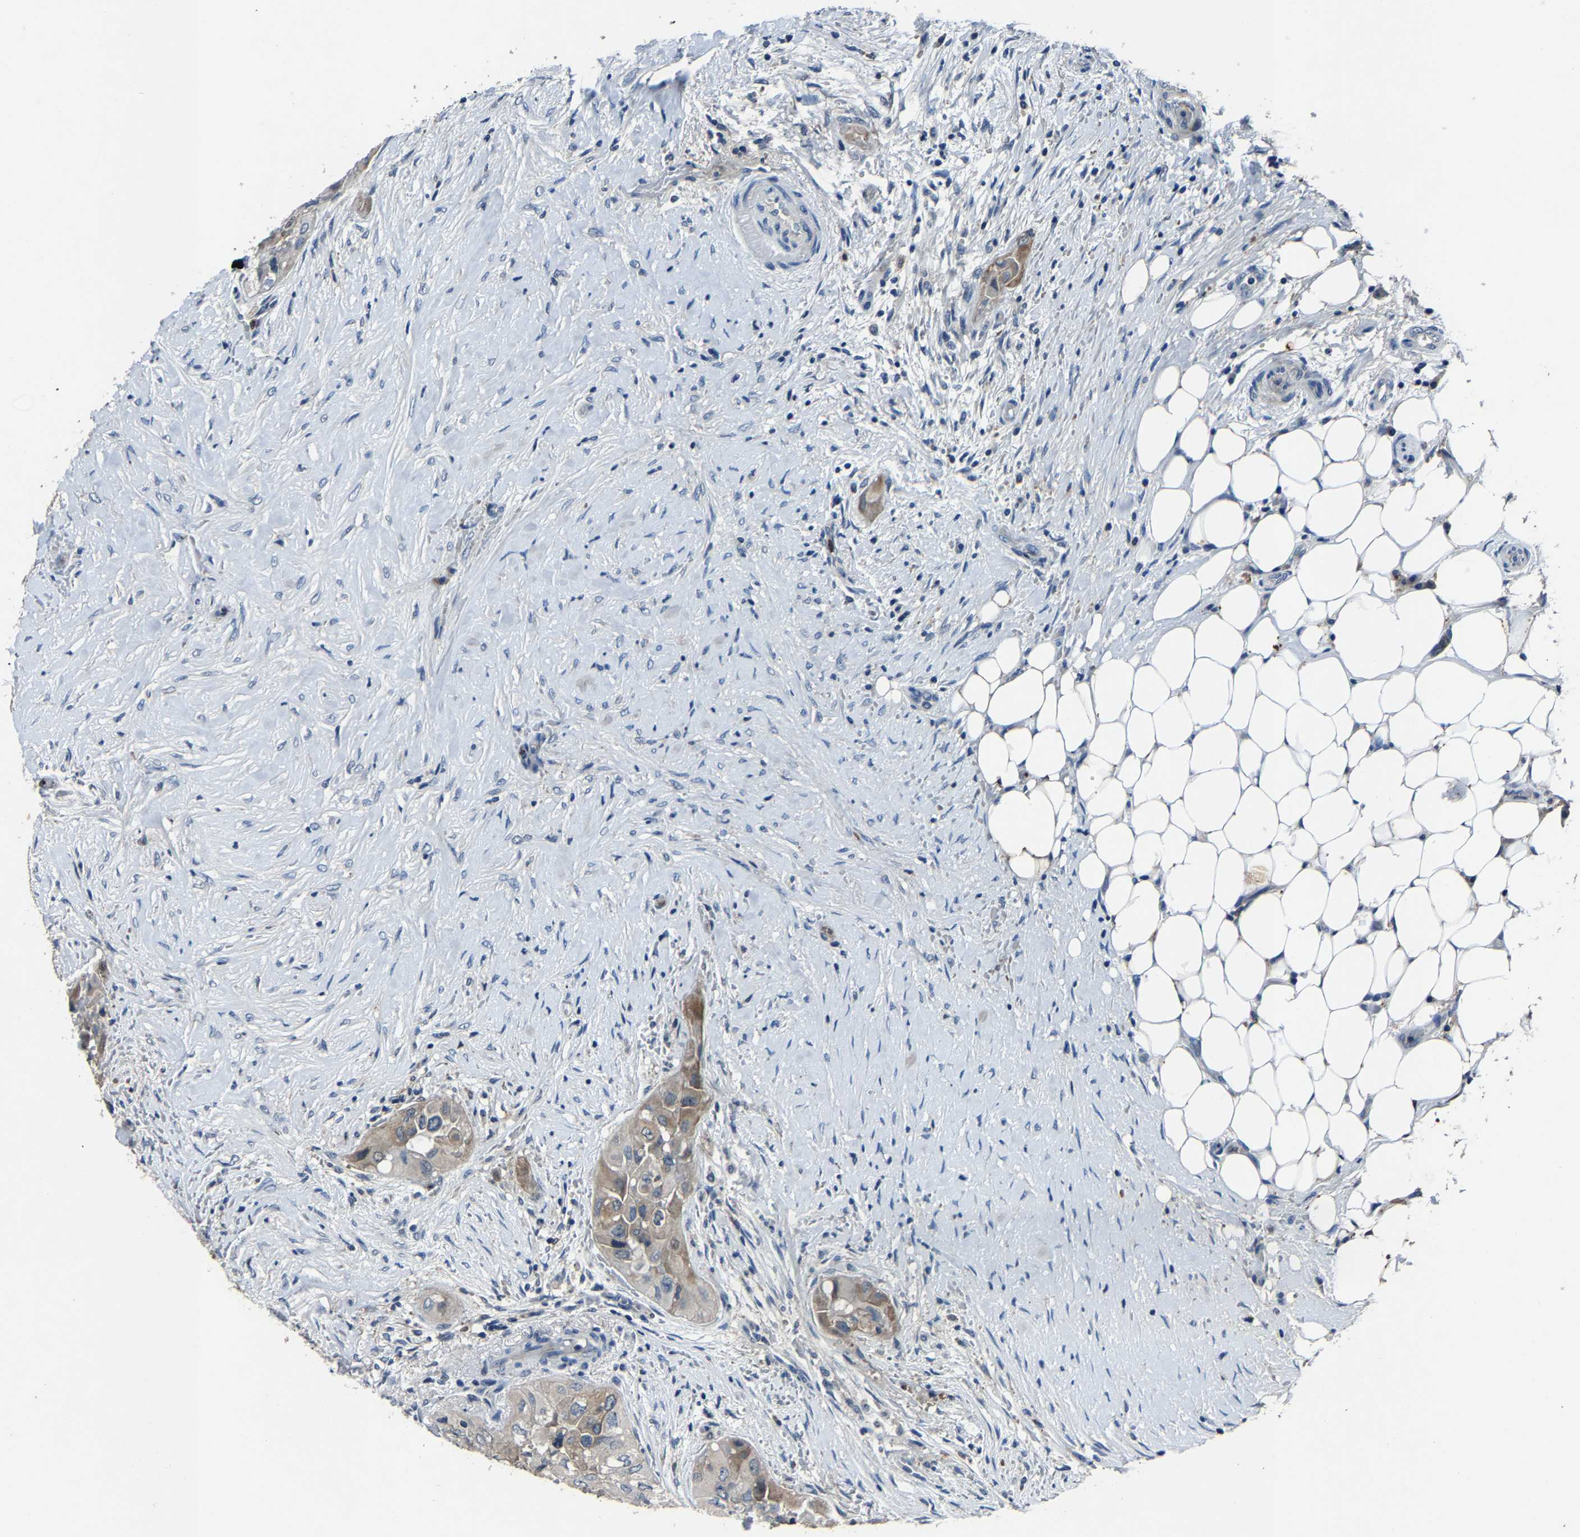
{"staining": {"intensity": "weak", "quantity": "<25%", "location": "cytoplasmic/membranous"}, "tissue": "thyroid cancer", "cell_type": "Tumor cells", "image_type": "cancer", "snomed": [{"axis": "morphology", "description": "Papillary adenocarcinoma, NOS"}, {"axis": "topography", "description": "Thyroid gland"}], "caption": "This photomicrograph is of thyroid cancer stained with IHC to label a protein in brown with the nuclei are counter-stained blue. There is no positivity in tumor cells.", "gene": "PCNX2", "patient": {"sex": "female", "age": 59}}